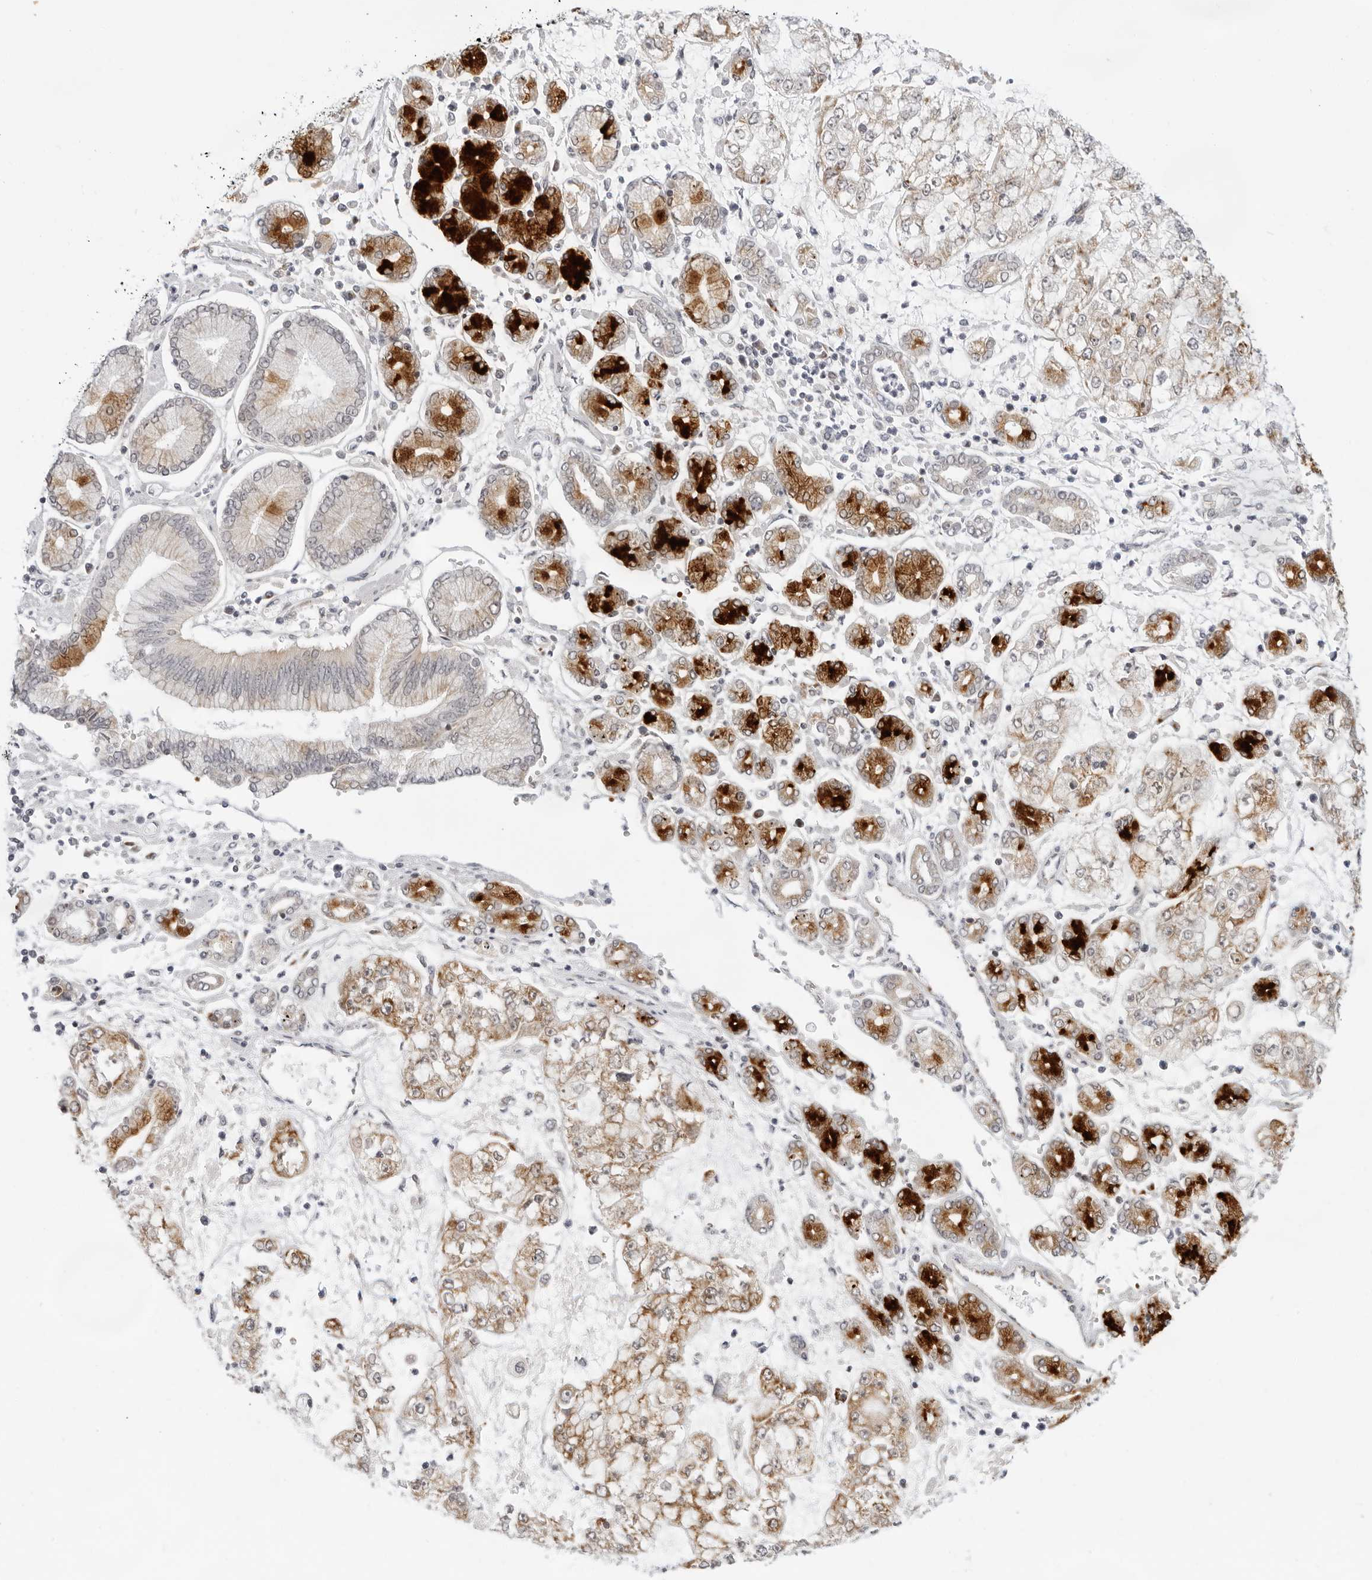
{"staining": {"intensity": "moderate", "quantity": ">75%", "location": "cytoplasmic/membranous"}, "tissue": "stomach cancer", "cell_type": "Tumor cells", "image_type": "cancer", "snomed": [{"axis": "morphology", "description": "Adenocarcinoma, NOS"}, {"axis": "topography", "description": "Stomach"}], "caption": "Stomach adenocarcinoma tissue displays moderate cytoplasmic/membranous expression in about >75% of tumor cells, visualized by immunohistochemistry. The staining was performed using DAB, with brown indicating positive protein expression. Nuclei are stained blue with hematoxylin.", "gene": "CIART", "patient": {"sex": "male", "age": 76}}